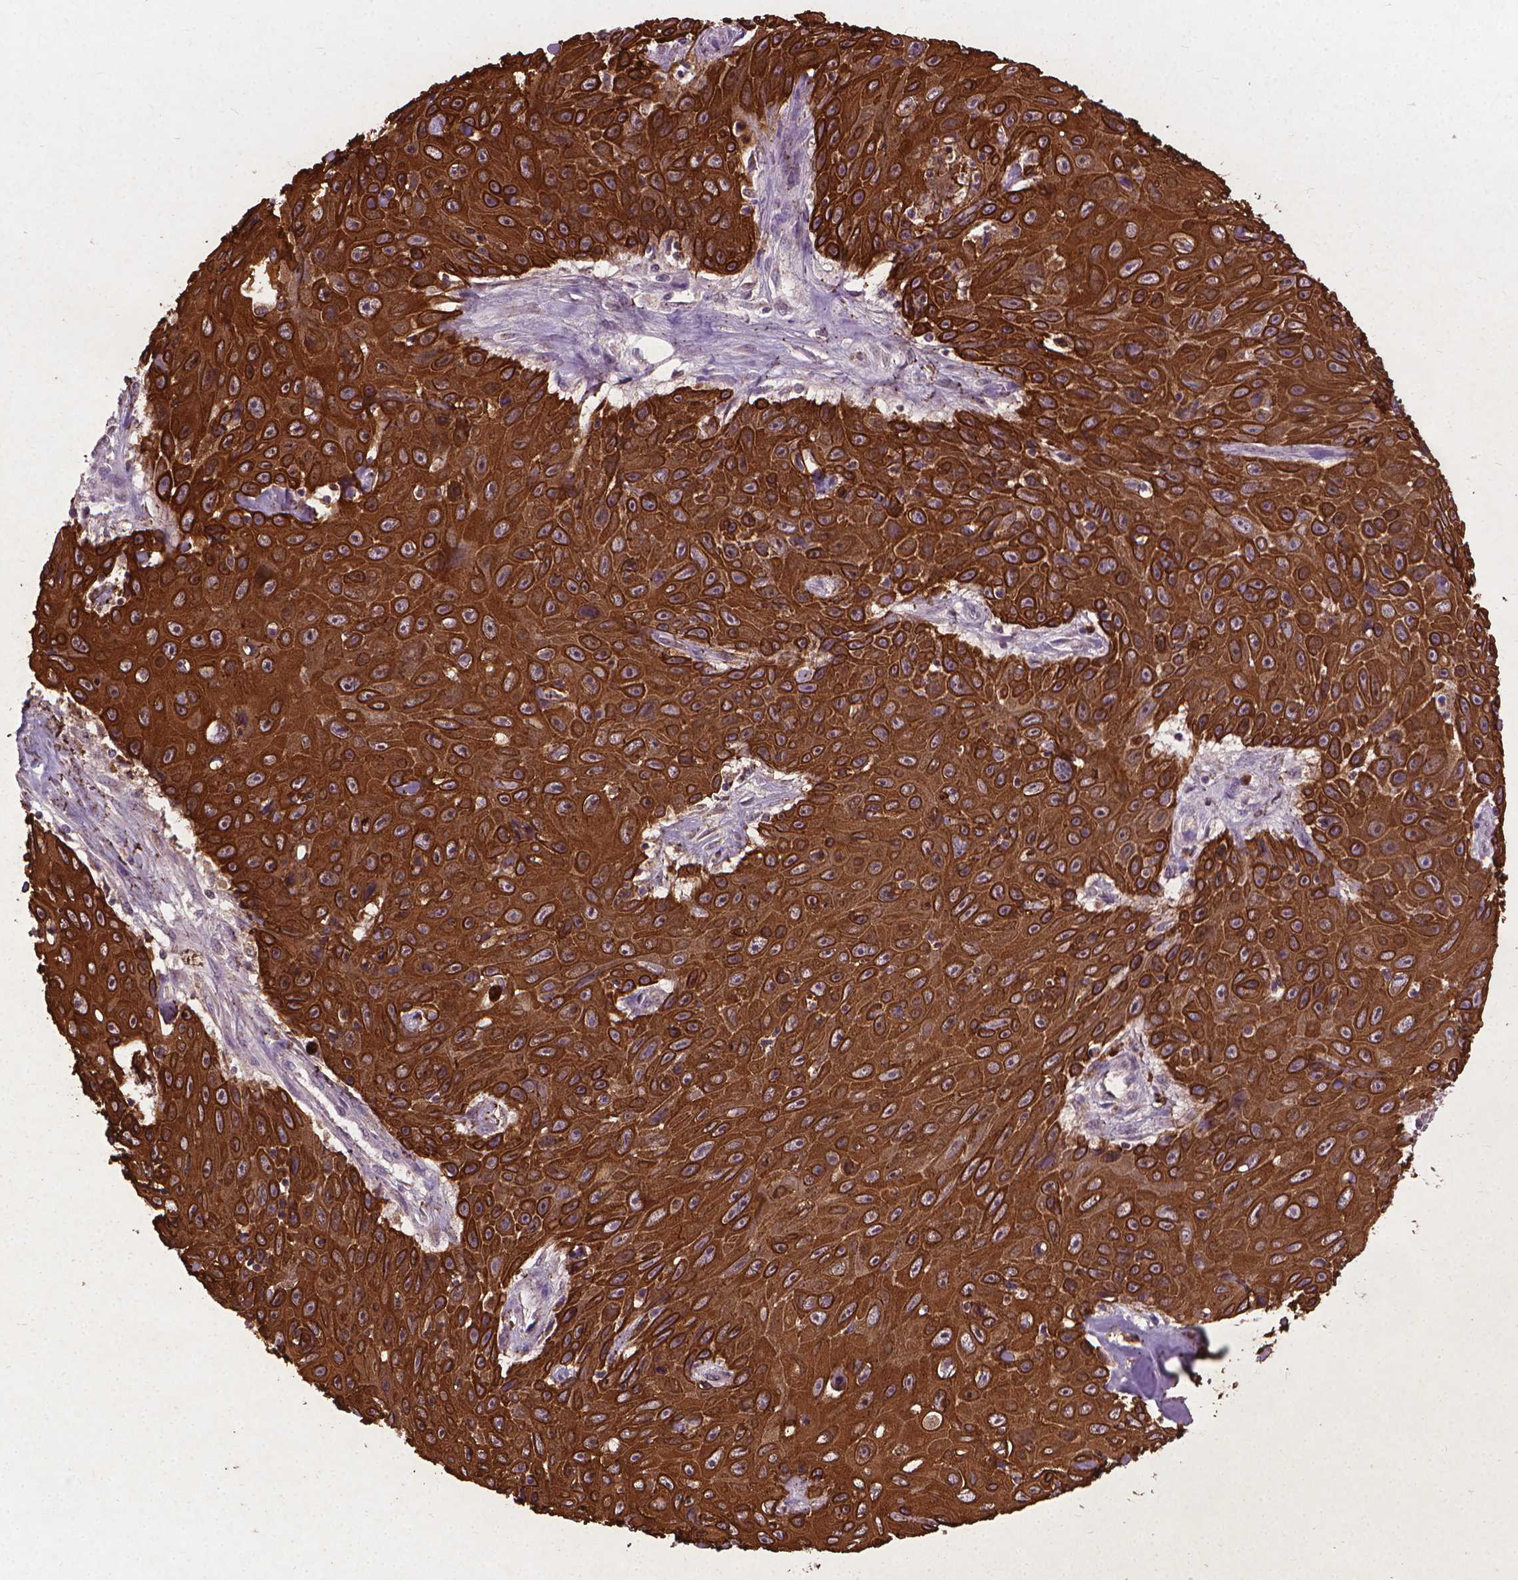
{"staining": {"intensity": "strong", "quantity": ">75%", "location": "cytoplasmic/membranous"}, "tissue": "skin cancer", "cell_type": "Tumor cells", "image_type": "cancer", "snomed": [{"axis": "morphology", "description": "Squamous cell carcinoma, NOS"}, {"axis": "topography", "description": "Skin"}], "caption": "The photomicrograph demonstrates a brown stain indicating the presence of a protein in the cytoplasmic/membranous of tumor cells in skin cancer (squamous cell carcinoma).", "gene": "KRT5", "patient": {"sex": "male", "age": 82}}